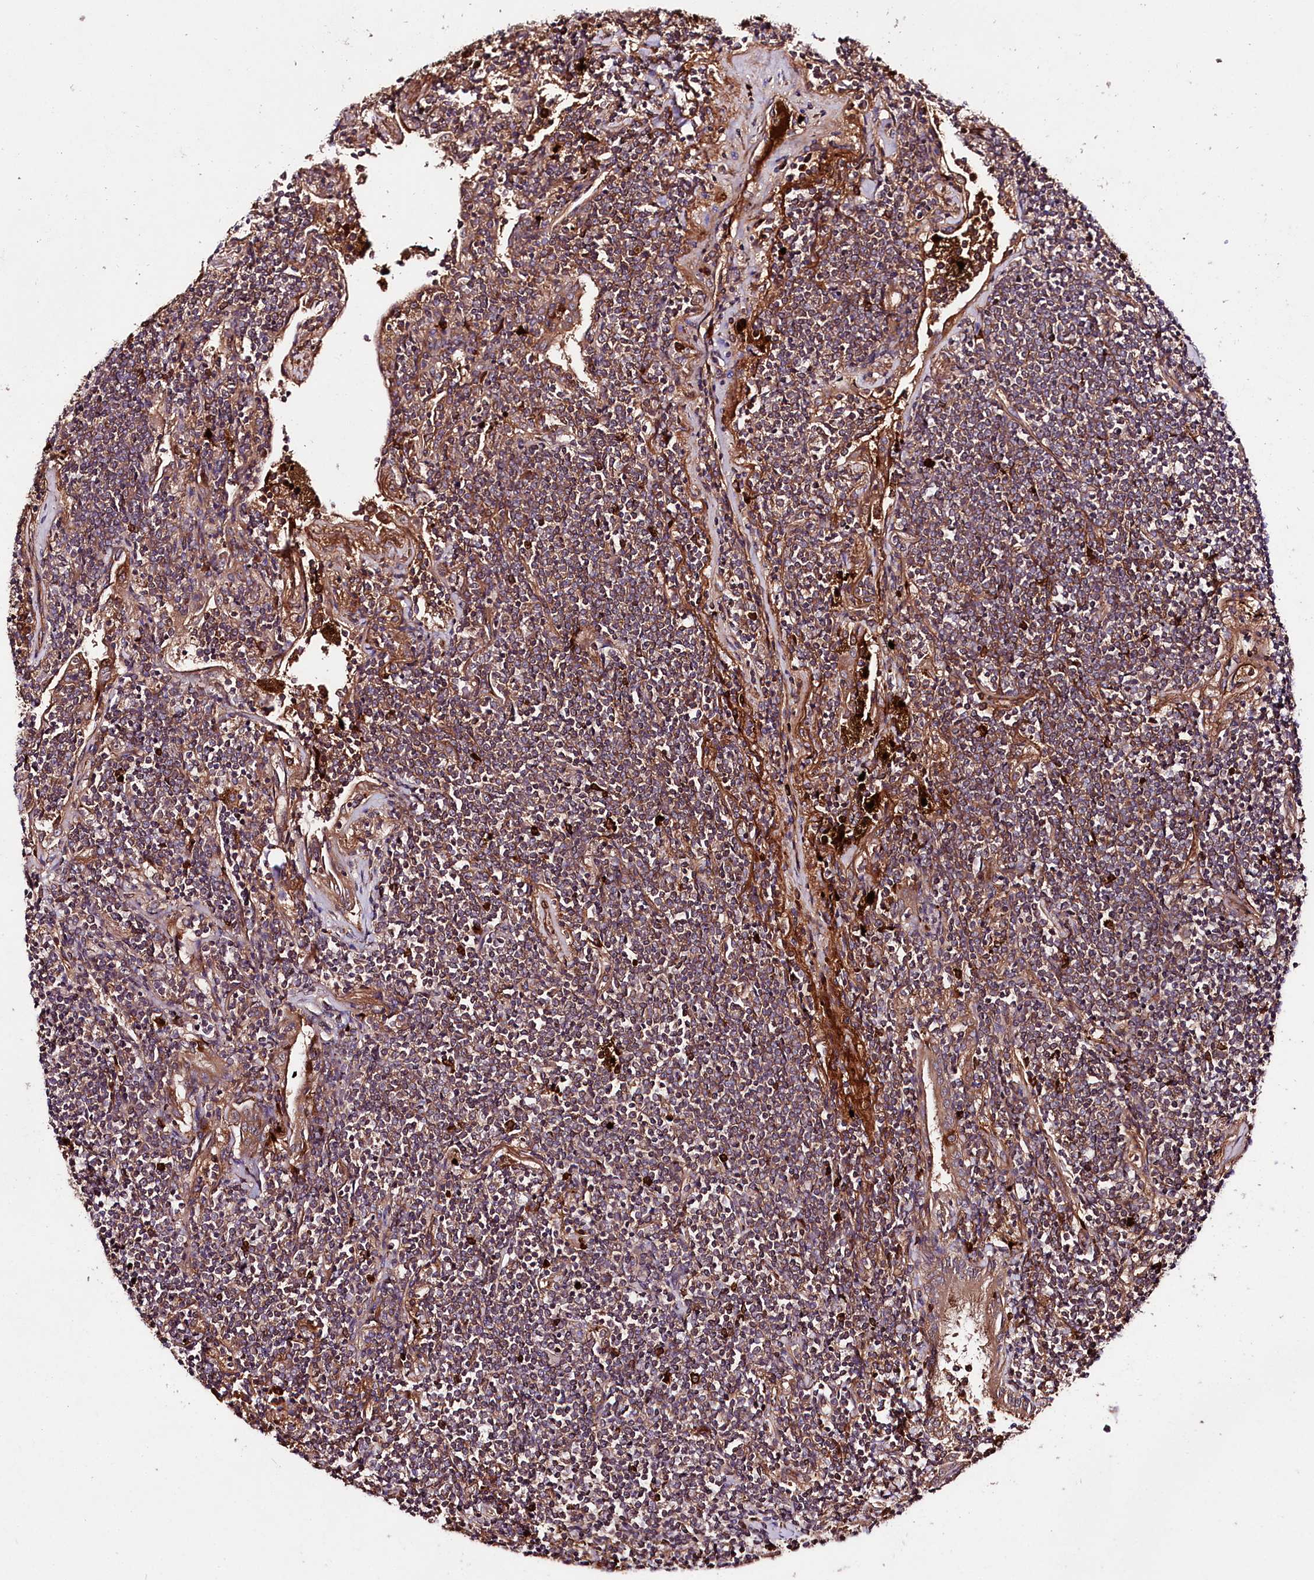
{"staining": {"intensity": "weak", "quantity": "<25%", "location": "cytoplasmic/membranous"}, "tissue": "lymphoma", "cell_type": "Tumor cells", "image_type": "cancer", "snomed": [{"axis": "morphology", "description": "Malignant lymphoma, non-Hodgkin's type, Low grade"}, {"axis": "topography", "description": "Lung"}], "caption": "Immunohistochemistry (IHC) histopathology image of human lymphoma stained for a protein (brown), which demonstrates no expression in tumor cells.", "gene": "TNPO3", "patient": {"sex": "female", "age": 71}}